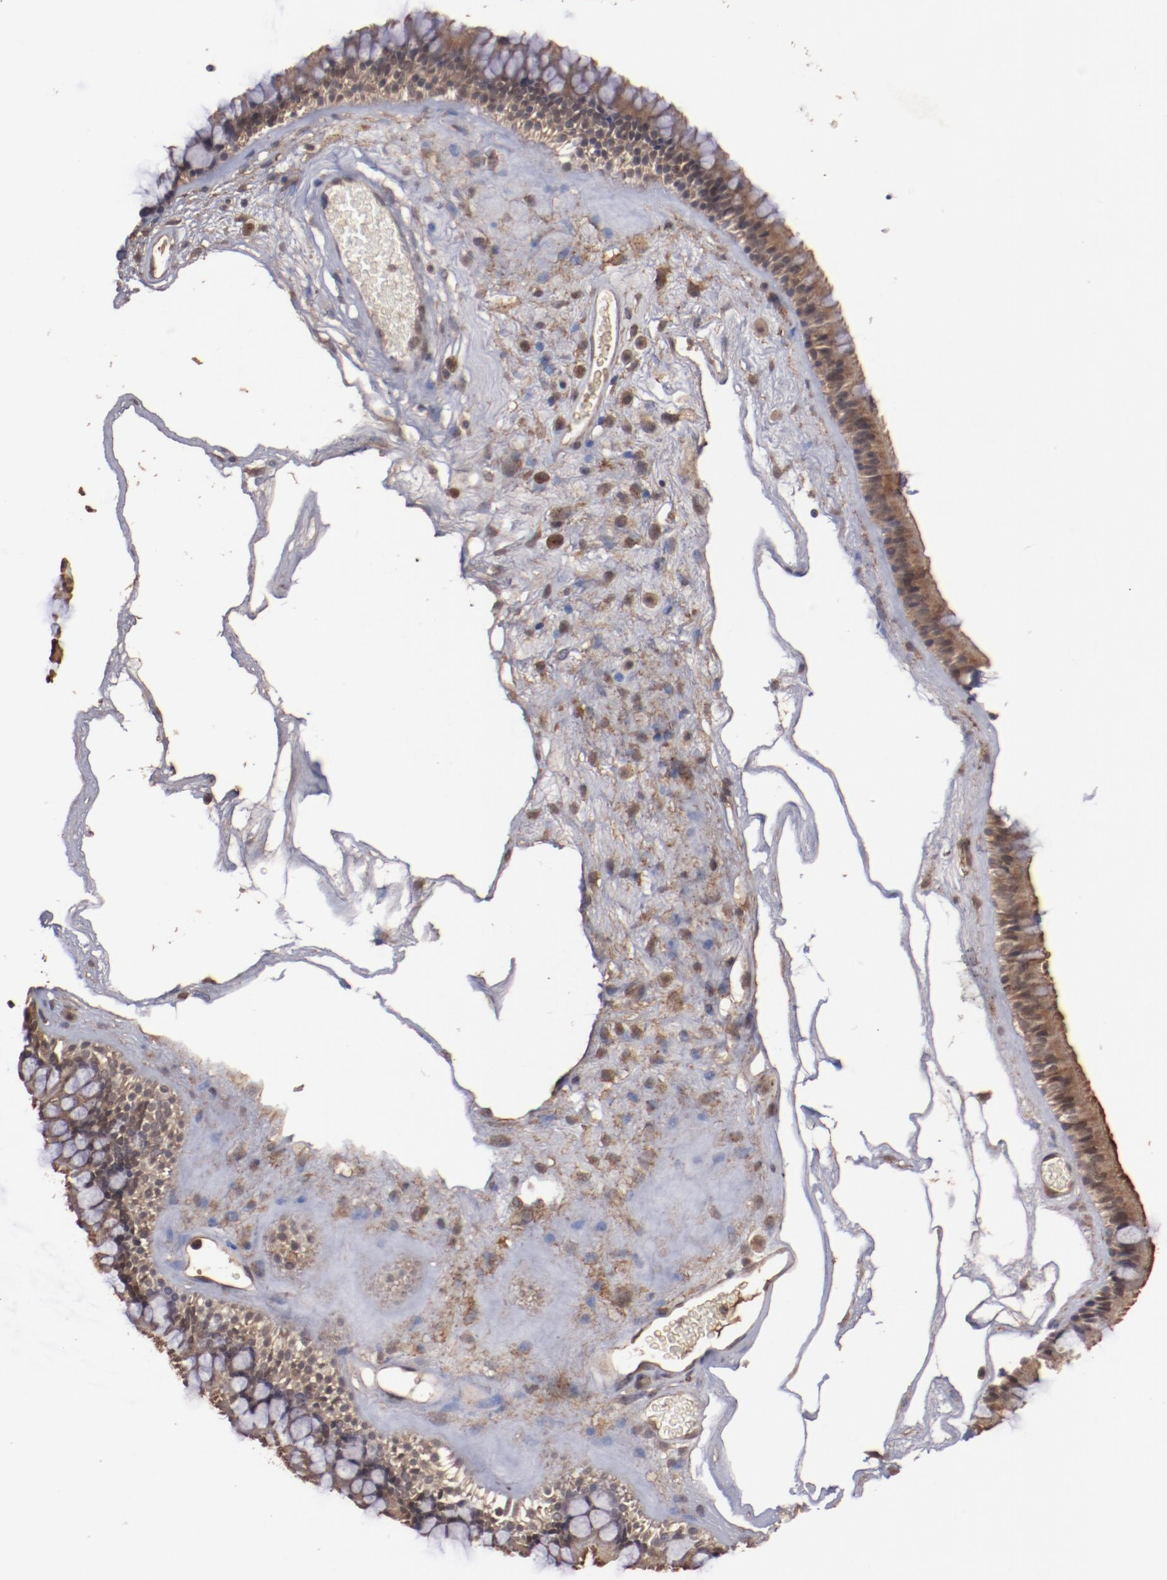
{"staining": {"intensity": "strong", "quantity": ">75%", "location": "cytoplasmic/membranous"}, "tissue": "nasopharynx", "cell_type": "Respiratory epithelial cells", "image_type": "normal", "snomed": [{"axis": "morphology", "description": "Normal tissue, NOS"}, {"axis": "morphology", "description": "Inflammation, NOS"}, {"axis": "topography", "description": "Nasopharynx"}], "caption": "Respiratory epithelial cells show strong cytoplasmic/membranous positivity in about >75% of cells in benign nasopharynx. (IHC, brightfield microscopy, high magnification).", "gene": "TENM1", "patient": {"sex": "male", "age": 48}}